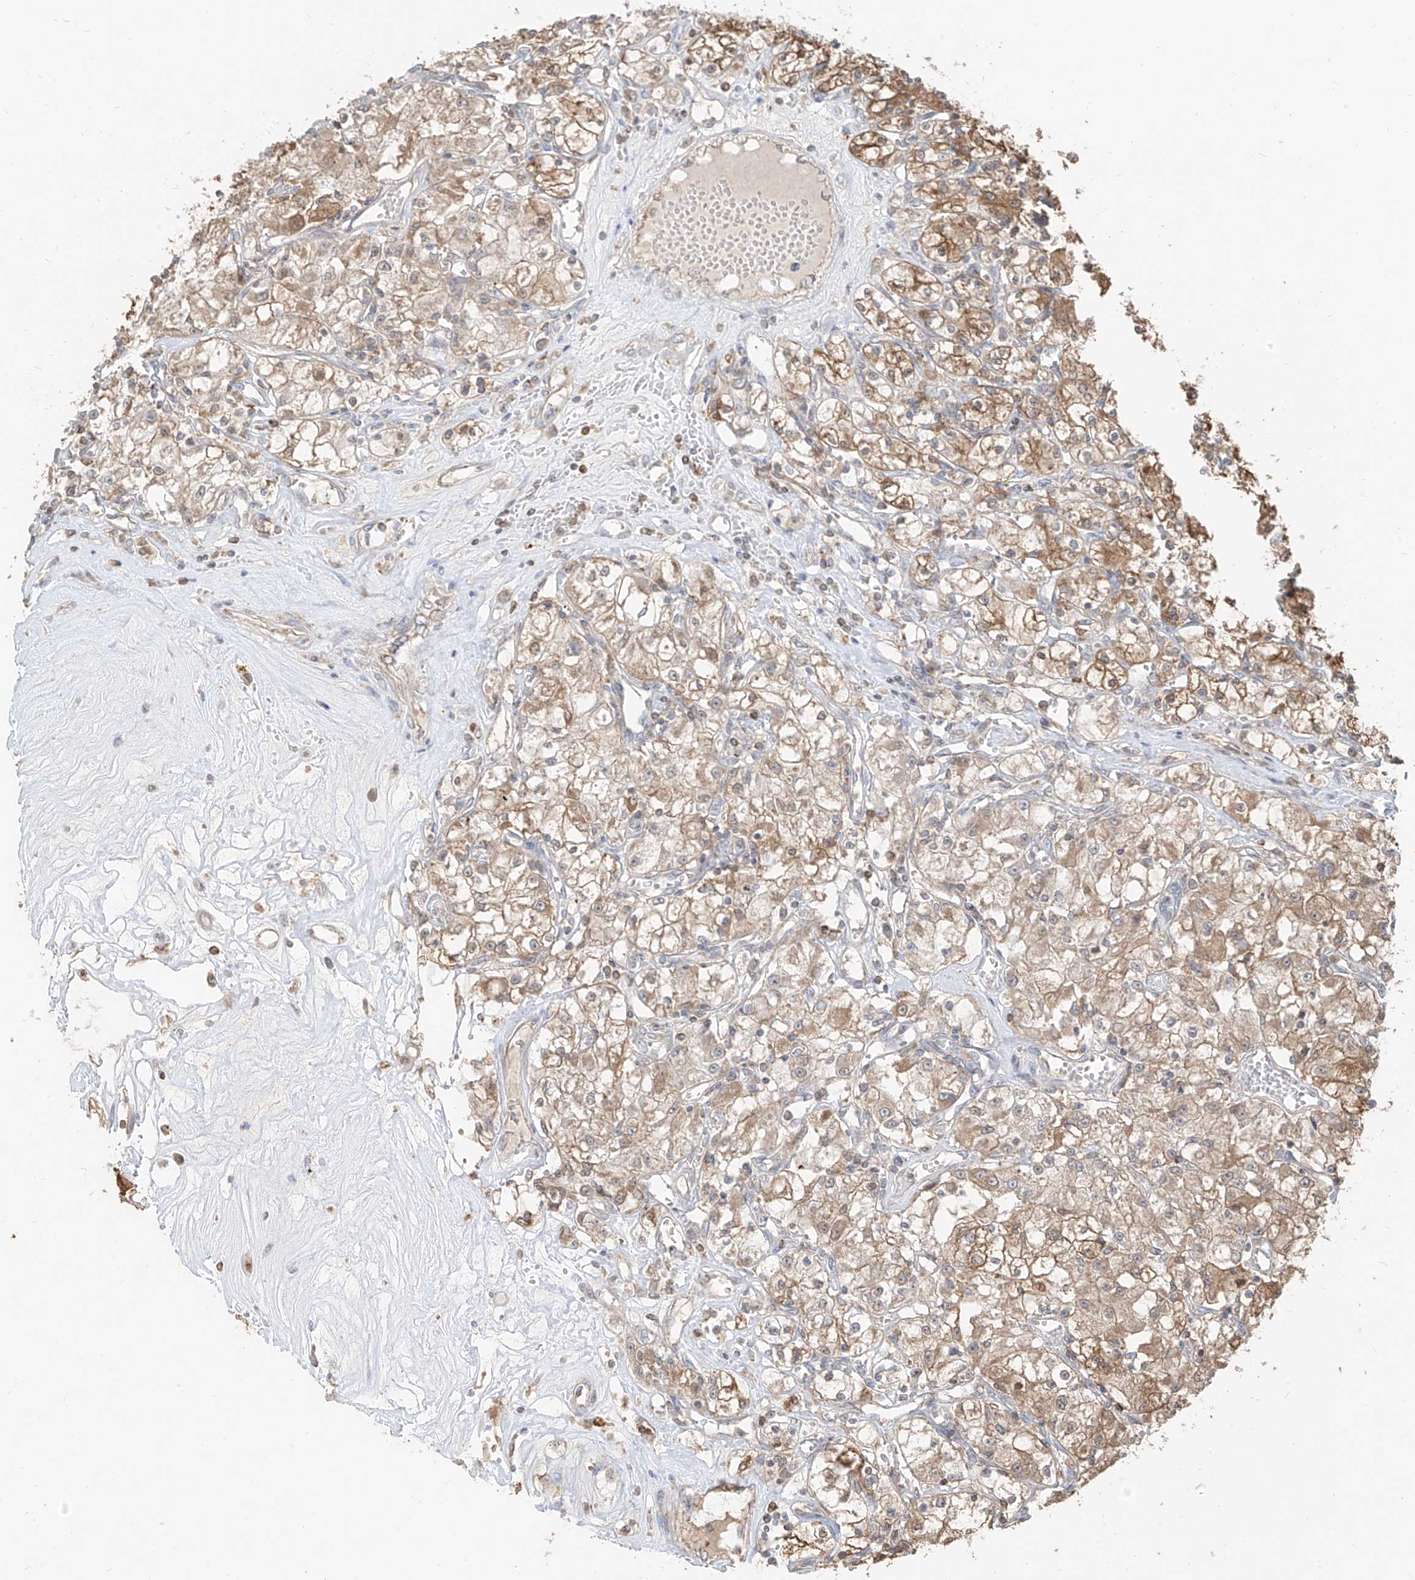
{"staining": {"intensity": "moderate", "quantity": ">75%", "location": "cytoplasmic/membranous"}, "tissue": "renal cancer", "cell_type": "Tumor cells", "image_type": "cancer", "snomed": [{"axis": "morphology", "description": "Adenocarcinoma, NOS"}, {"axis": "topography", "description": "Kidney"}], "caption": "Immunohistochemical staining of renal cancer displays medium levels of moderate cytoplasmic/membranous protein positivity in approximately >75% of tumor cells.", "gene": "ETHE1", "patient": {"sex": "female", "age": 59}}